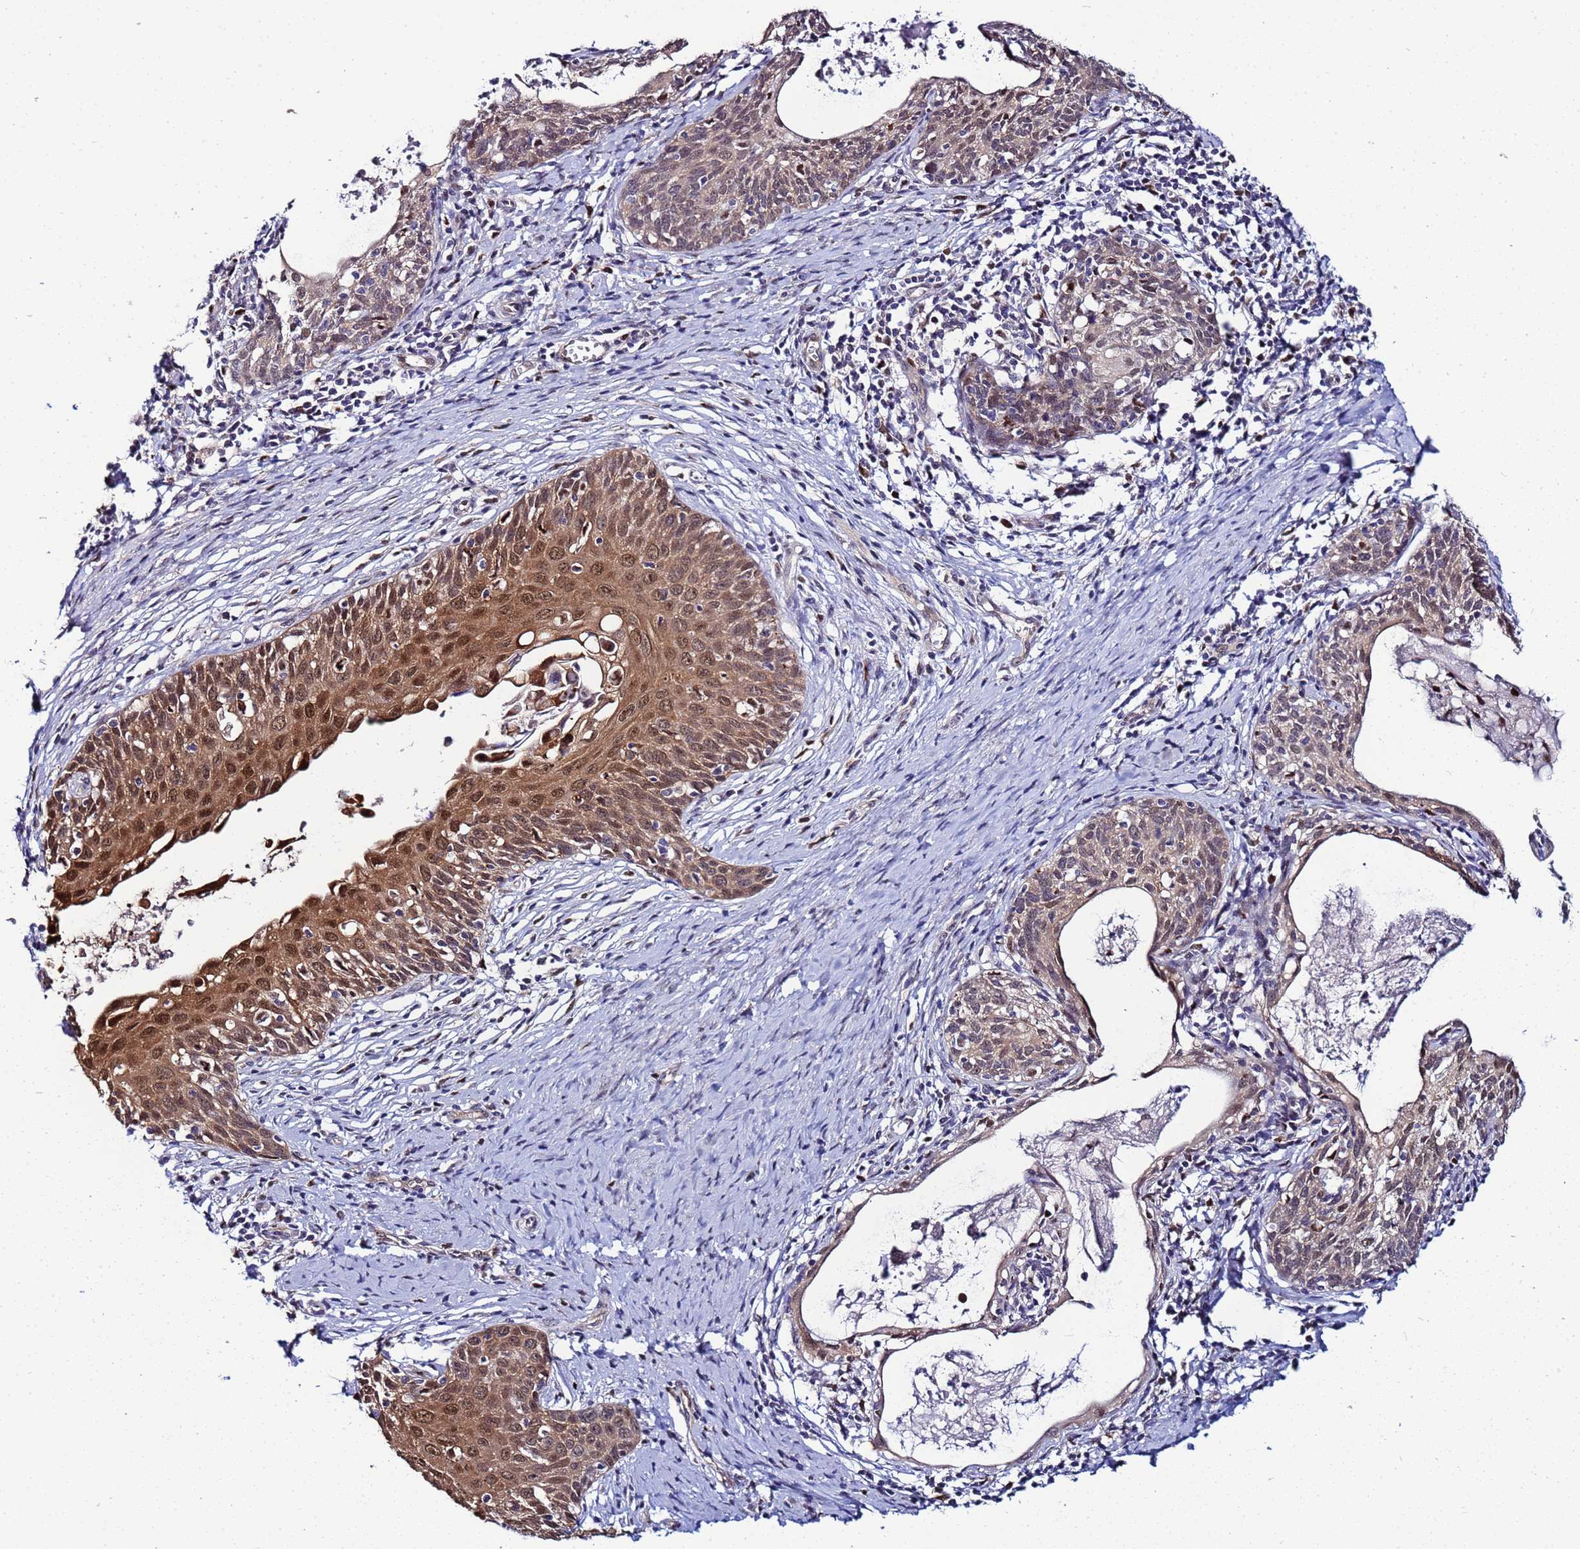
{"staining": {"intensity": "moderate", "quantity": ">75%", "location": "cytoplasmic/membranous,nuclear"}, "tissue": "cervical cancer", "cell_type": "Tumor cells", "image_type": "cancer", "snomed": [{"axis": "morphology", "description": "Squamous cell carcinoma, NOS"}, {"axis": "topography", "description": "Cervix"}], "caption": "Immunohistochemistry photomicrograph of neoplastic tissue: squamous cell carcinoma (cervical) stained using immunohistochemistry shows medium levels of moderate protein expression localized specifically in the cytoplasmic/membranous and nuclear of tumor cells, appearing as a cytoplasmic/membranous and nuclear brown color.", "gene": "SLC25A37", "patient": {"sex": "female", "age": 52}}